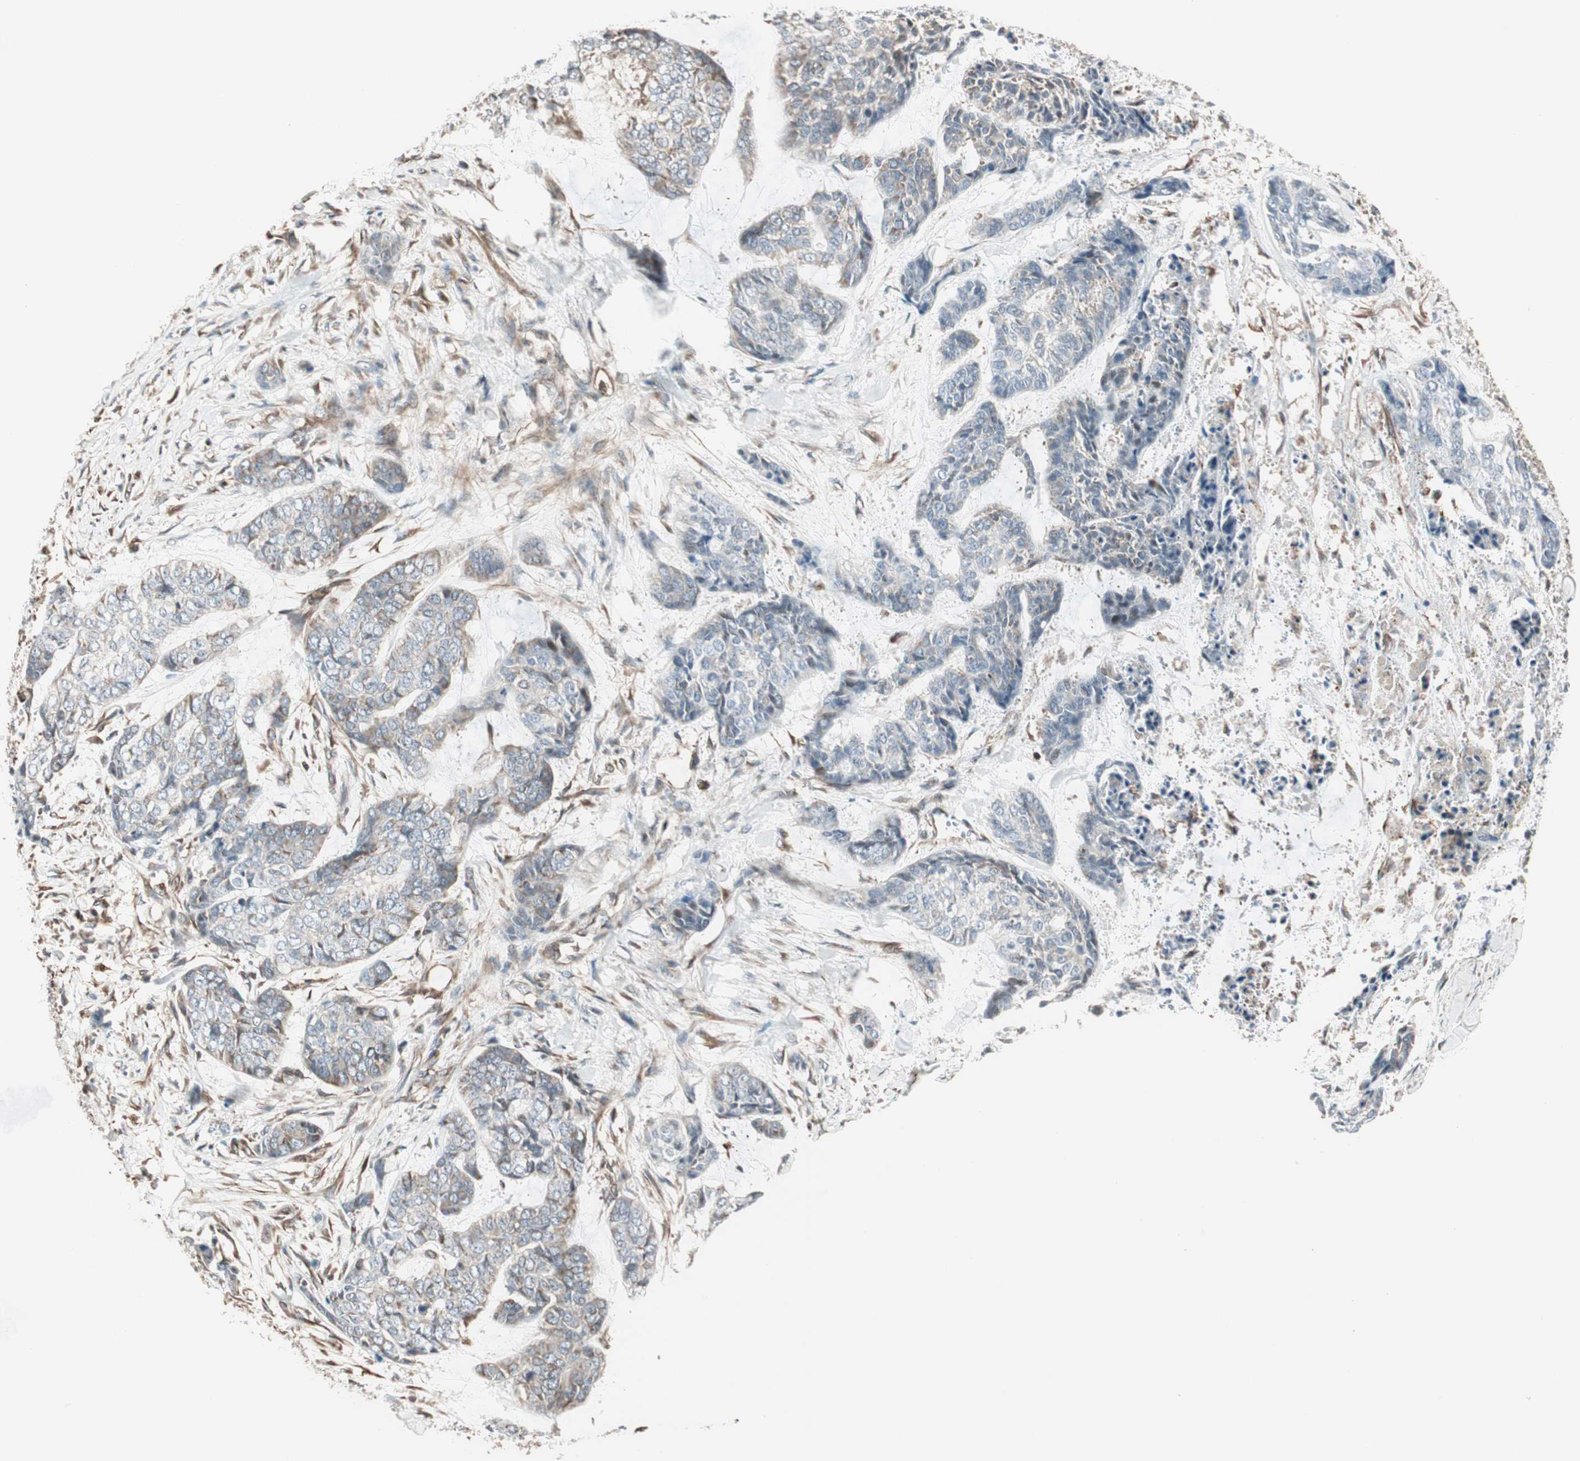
{"staining": {"intensity": "weak", "quantity": "<25%", "location": "cytoplasmic/membranous"}, "tissue": "skin cancer", "cell_type": "Tumor cells", "image_type": "cancer", "snomed": [{"axis": "morphology", "description": "Basal cell carcinoma"}, {"axis": "topography", "description": "Skin"}], "caption": "IHC photomicrograph of neoplastic tissue: skin cancer (basal cell carcinoma) stained with DAB reveals no significant protein staining in tumor cells.", "gene": "MAD2L2", "patient": {"sex": "female", "age": 64}}